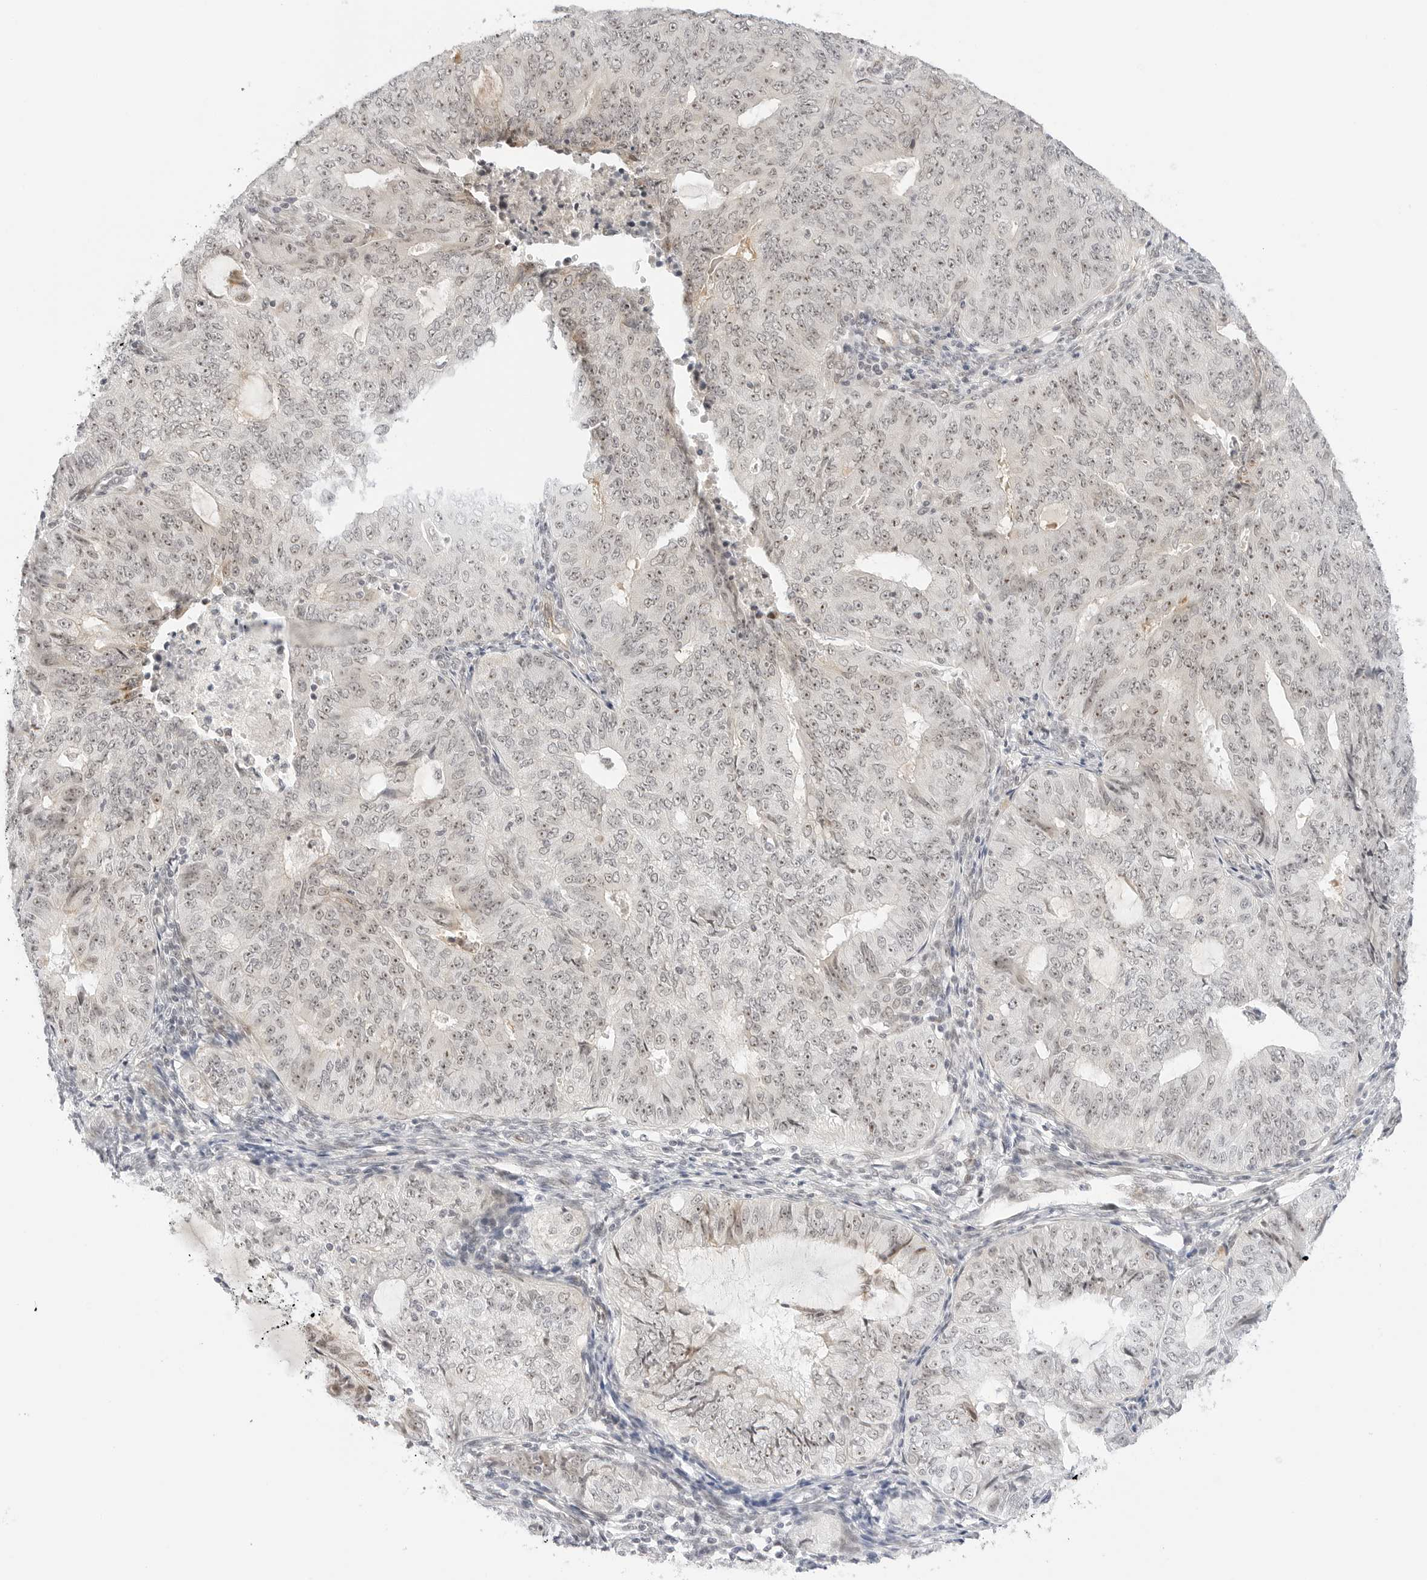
{"staining": {"intensity": "weak", "quantity": ">75%", "location": "nuclear"}, "tissue": "endometrial cancer", "cell_type": "Tumor cells", "image_type": "cancer", "snomed": [{"axis": "morphology", "description": "Adenocarcinoma, NOS"}, {"axis": "topography", "description": "Endometrium"}], "caption": "Human endometrial adenocarcinoma stained with a protein marker demonstrates weak staining in tumor cells.", "gene": "HIPK3", "patient": {"sex": "female", "age": 32}}